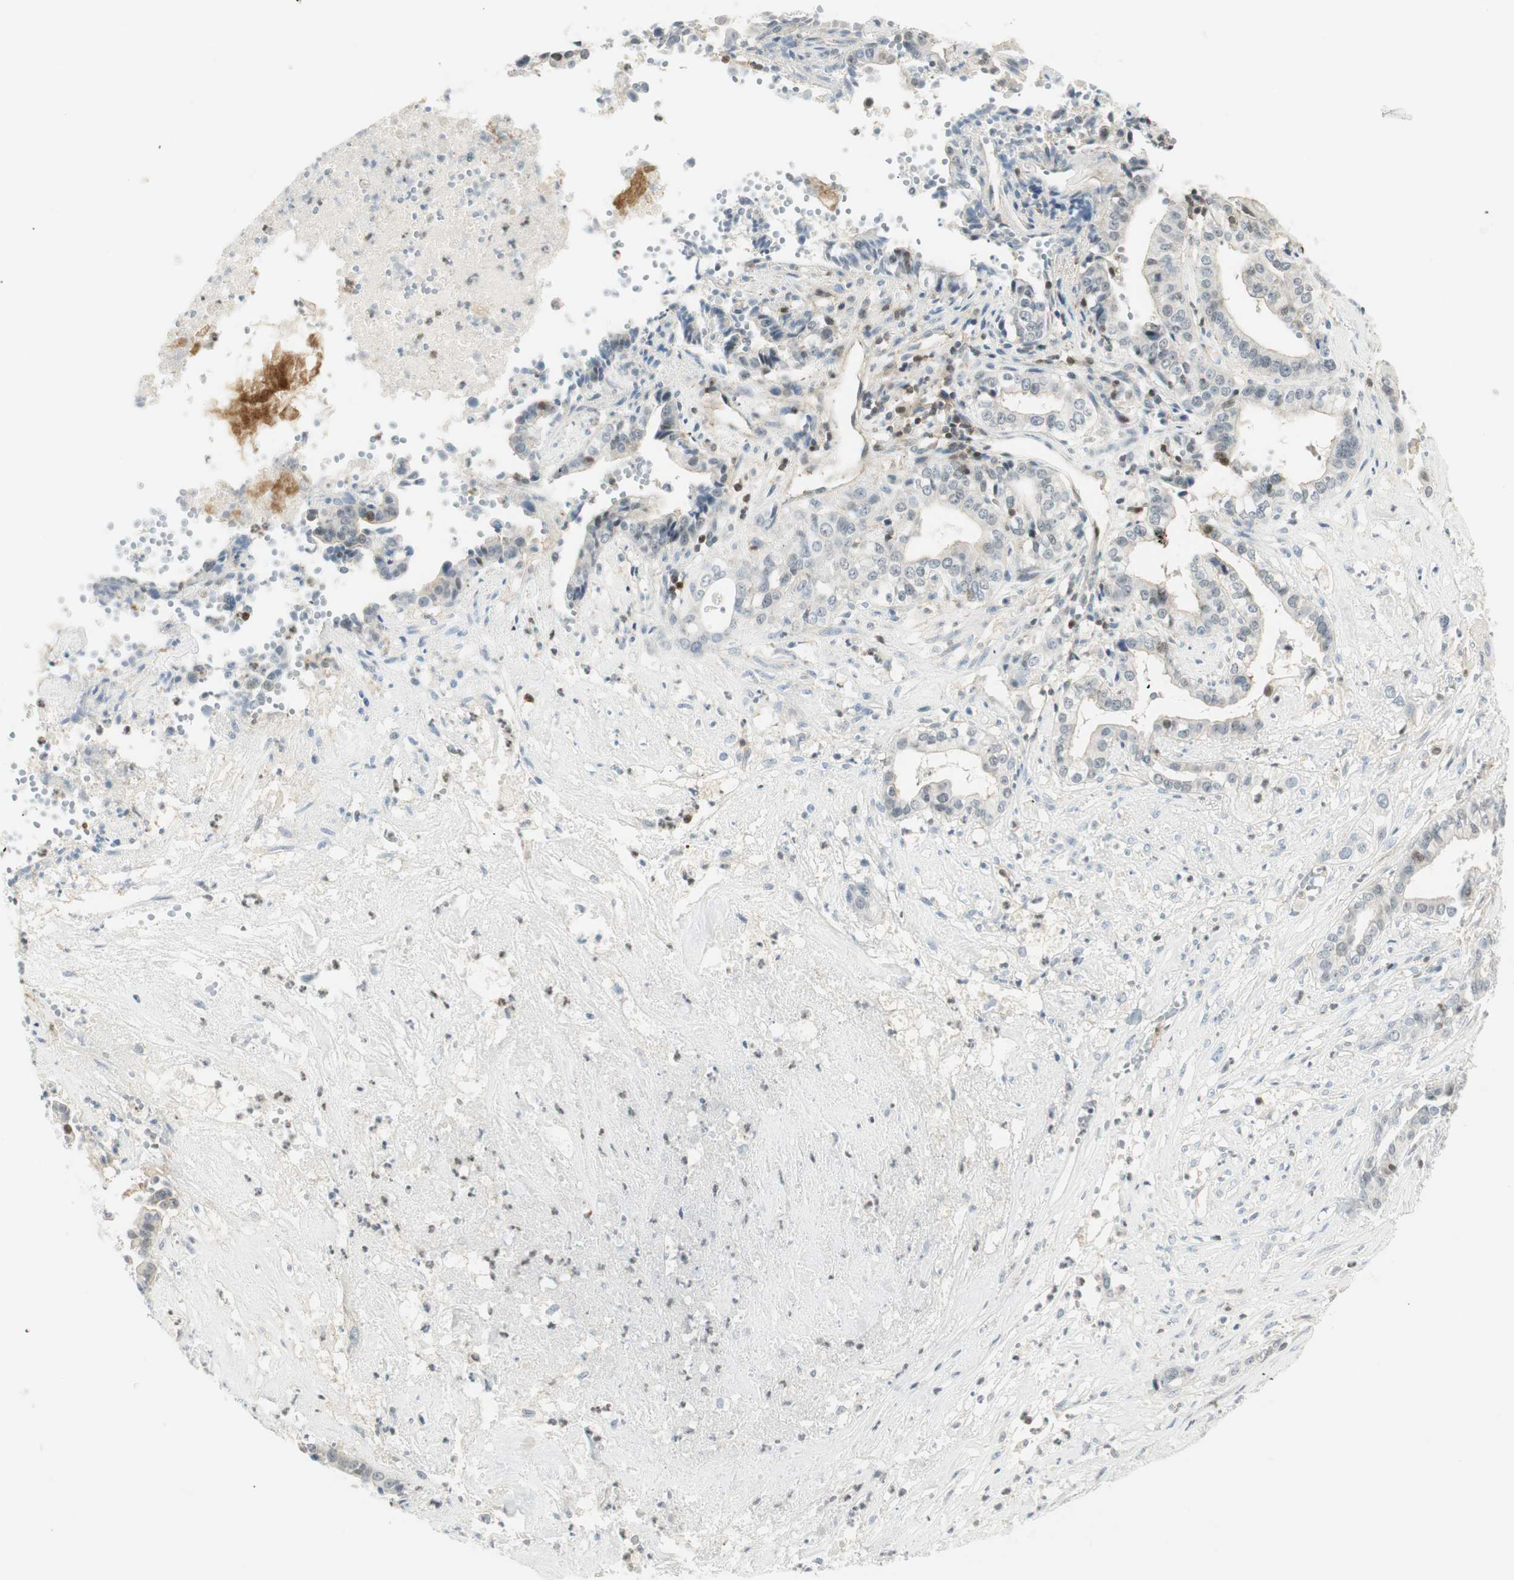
{"staining": {"intensity": "negative", "quantity": "none", "location": "none"}, "tissue": "liver cancer", "cell_type": "Tumor cells", "image_type": "cancer", "snomed": [{"axis": "morphology", "description": "Cholangiocarcinoma"}, {"axis": "topography", "description": "Liver"}], "caption": "Immunohistochemistry of human cholangiocarcinoma (liver) demonstrates no staining in tumor cells.", "gene": "PPP1CA", "patient": {"sex": "female", "age": 61}}